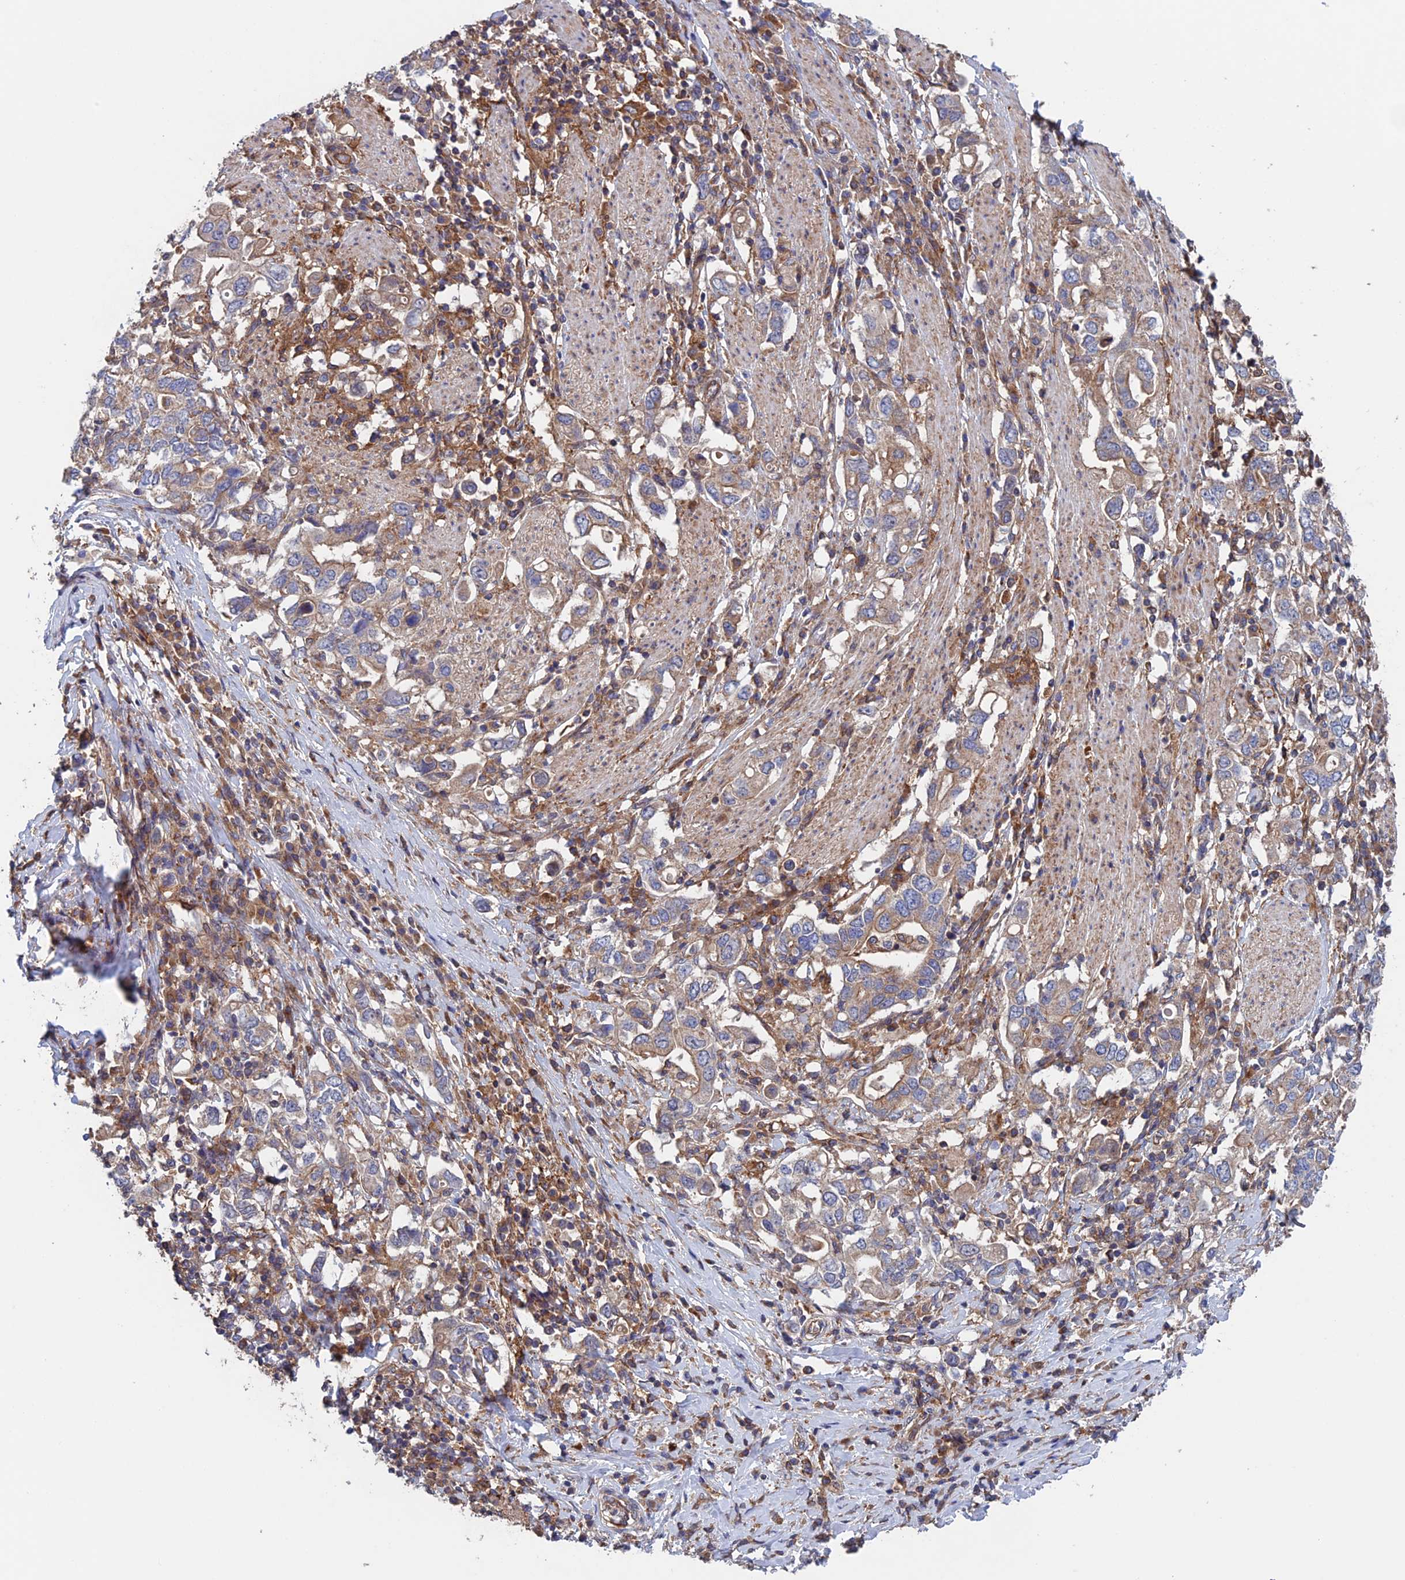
{"staining": {"intensity": "weak", "quantity": ">75%", "location": "cytoplasmic/membranous"}, "tissue": "stomach cancer", "cell_type": "Tumor cells", "image_type": "cancer", "snomed": [{"axis": "morphology", "description": "Adenocarcinoma, NOS"}, {"axis": "topography", "description": "Stomach, upper"}, {"axis": "topography", "description": "Stomach"}], "caption": "Protein analysis of stomach adenocarcinoma tissue displays weak cytoplasmic/membranous positivity in about >75% of tumor cells.", "gene": "NUDT16L1", "patient": {"sex": "male", "age": 62}}